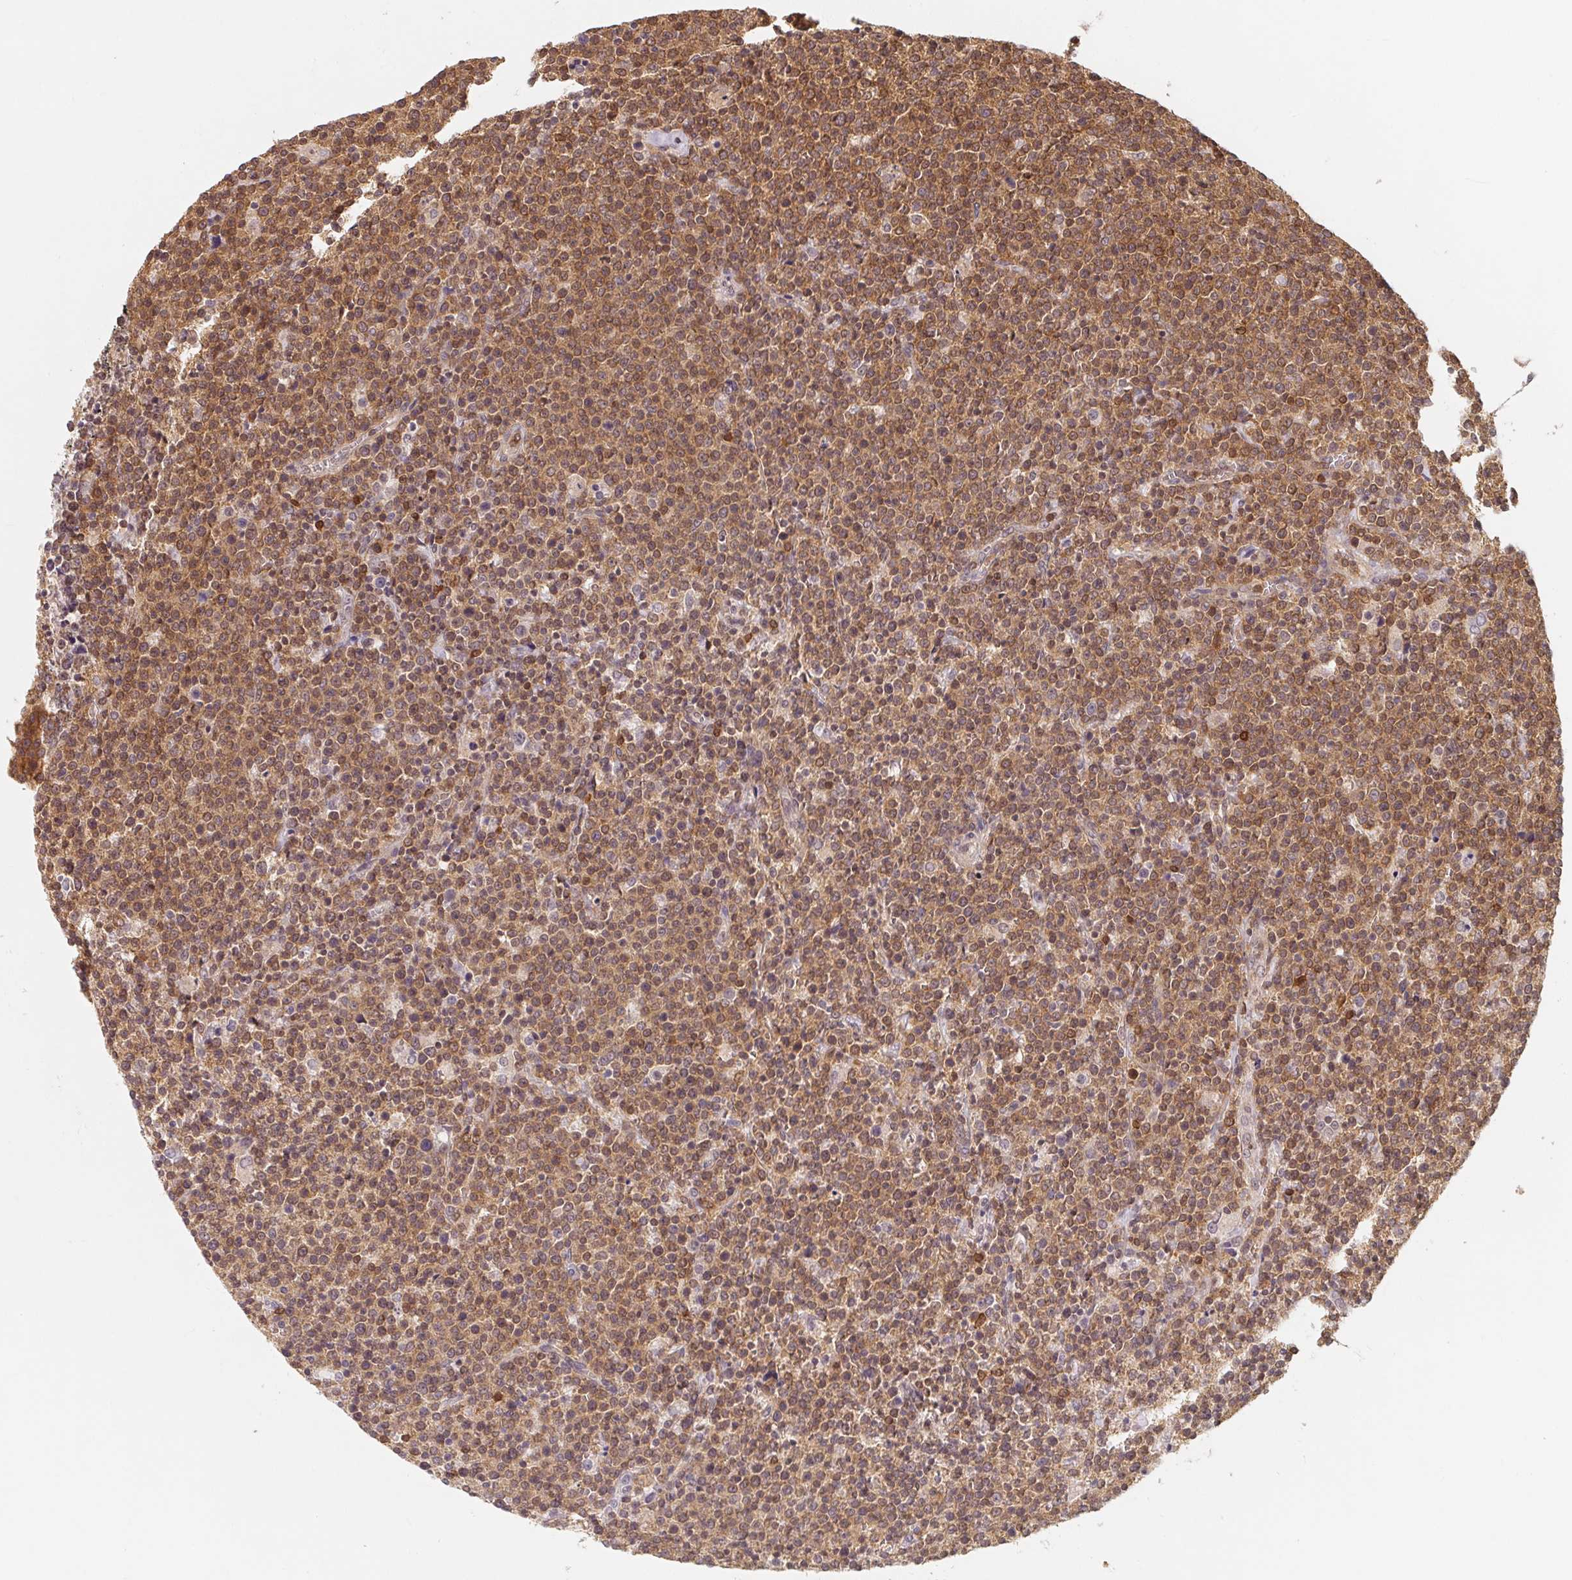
{"staining": {"intensity": "moderate", "quantity": ">75%", "location": "cytoplasmic/membranous"}, "tissue": "lymphoma", "cell_type": "Tumor cells", "image_type": "cancer", "snomed": [{"axis": "morphology", "description": "Malignant lymphoma, non-Hodgkin's type, High grade"}, {"axis": "topography", "description": "Lymph node"}], "caption": "A brown stain shows moderate cytoplasmic/membranous positivity of a protein in malignant lymphoma, non-Hodgkin's type (high-grade) tumor cells. The protein is stained brown, and the nuclei are stained in blue (DAB IHC with brightfield microscopy, high magnification).", "gene": "ANKRD13A", "patient": {"sex": "male", "age": 61}}